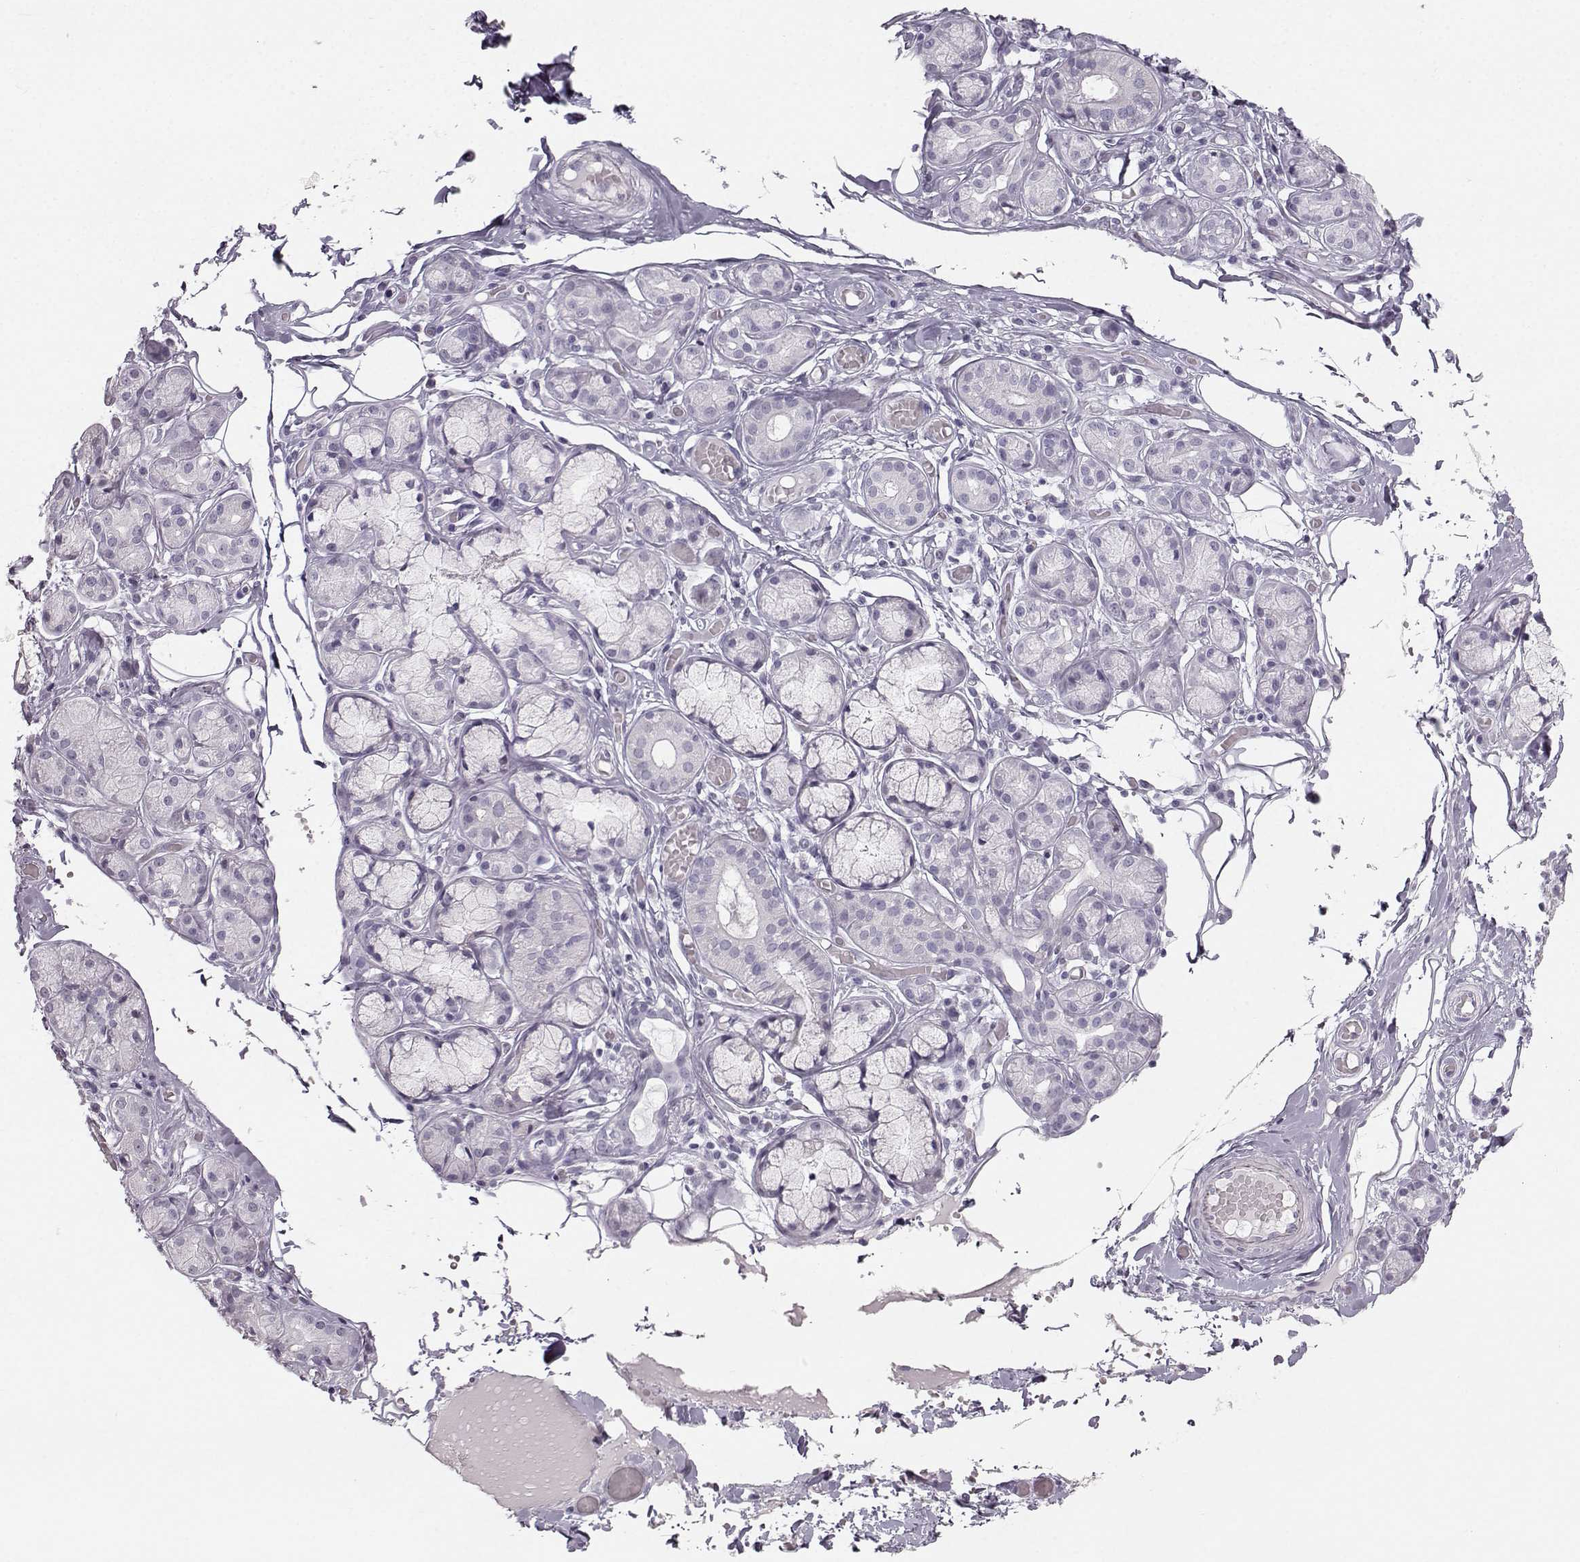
{"staining": {"intensity": "negative", "quantity": "none", "location": "none"}, "tissue": "salivary gland", "cell_type": "Glandular cells", "image_type": "normal", "snomed": [{"axis": "morphology", "description": "Normal tissue, NOS"}, {"axis": "topography", "description": "Salivary gland"}, {"axis": "topography", "description": "Peripheral nerve tissue"}], "caption": "This is an IHC histopathology image of normal human salivary gland. There is no positivity in glandular cells.", "gene": "CASR", "patient": {"sex": "male", "age": 71}}